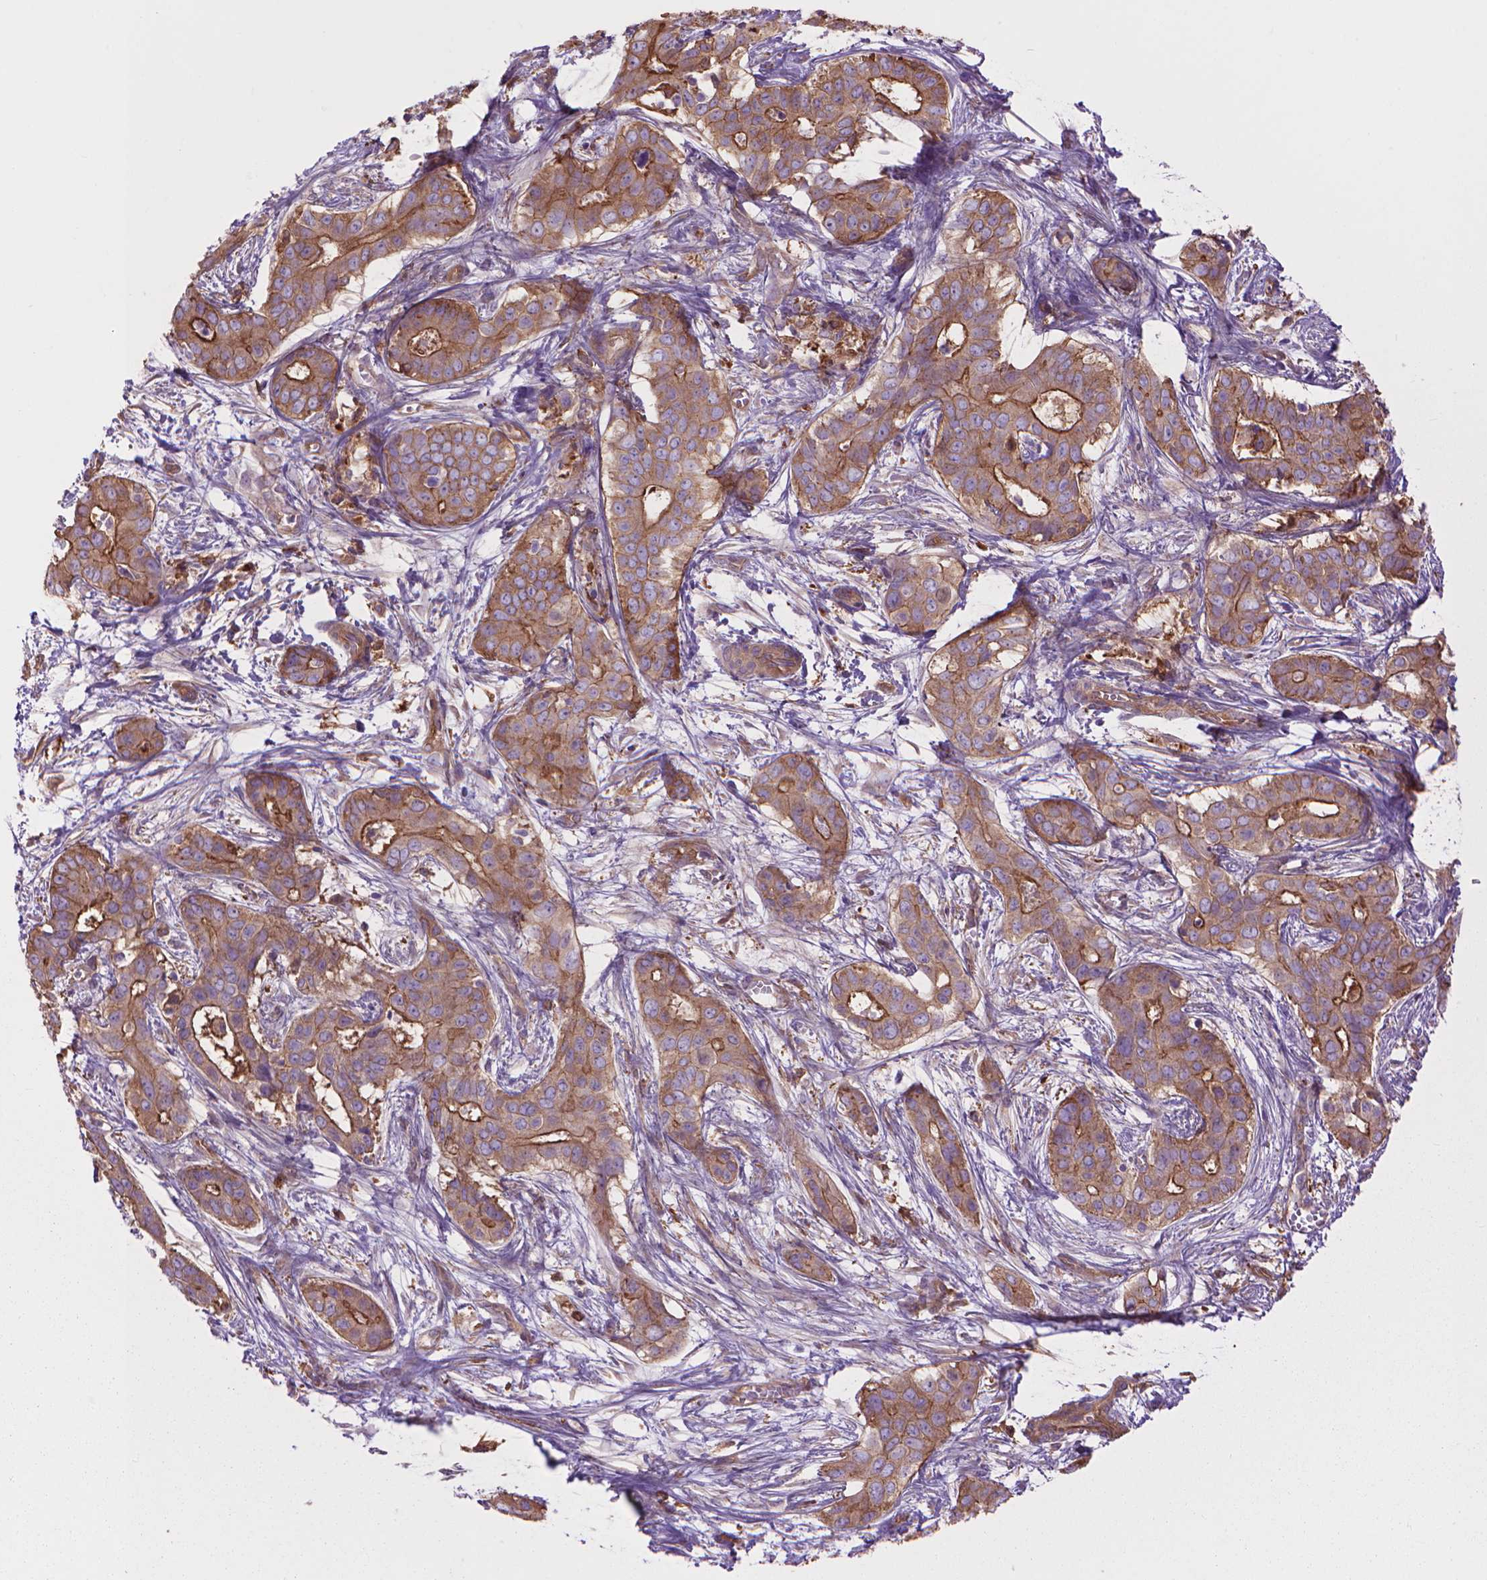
{"staining": {"intensity": "moderate", "quantity": ">75%", "location": "cytoplasmic/membranous"}, "tissue": "liver cancer", "cell_type": "Tumor cells", "image_type": "cancer", "snomed": [{"axis": "morphology", "description": "Cholangiocarcinoma"}, {"axis": "topography", "description": "Liver"}], "caption": "Immunohistochemical staining of human liver cancer (cholangiocarcinoma) reveals medium levels of moderate cytoplasmic/membranous protein positivity in about >75% of tumor cells.", "gene": "CORO1B", "patient": {"sex": "female", "age": 65}}